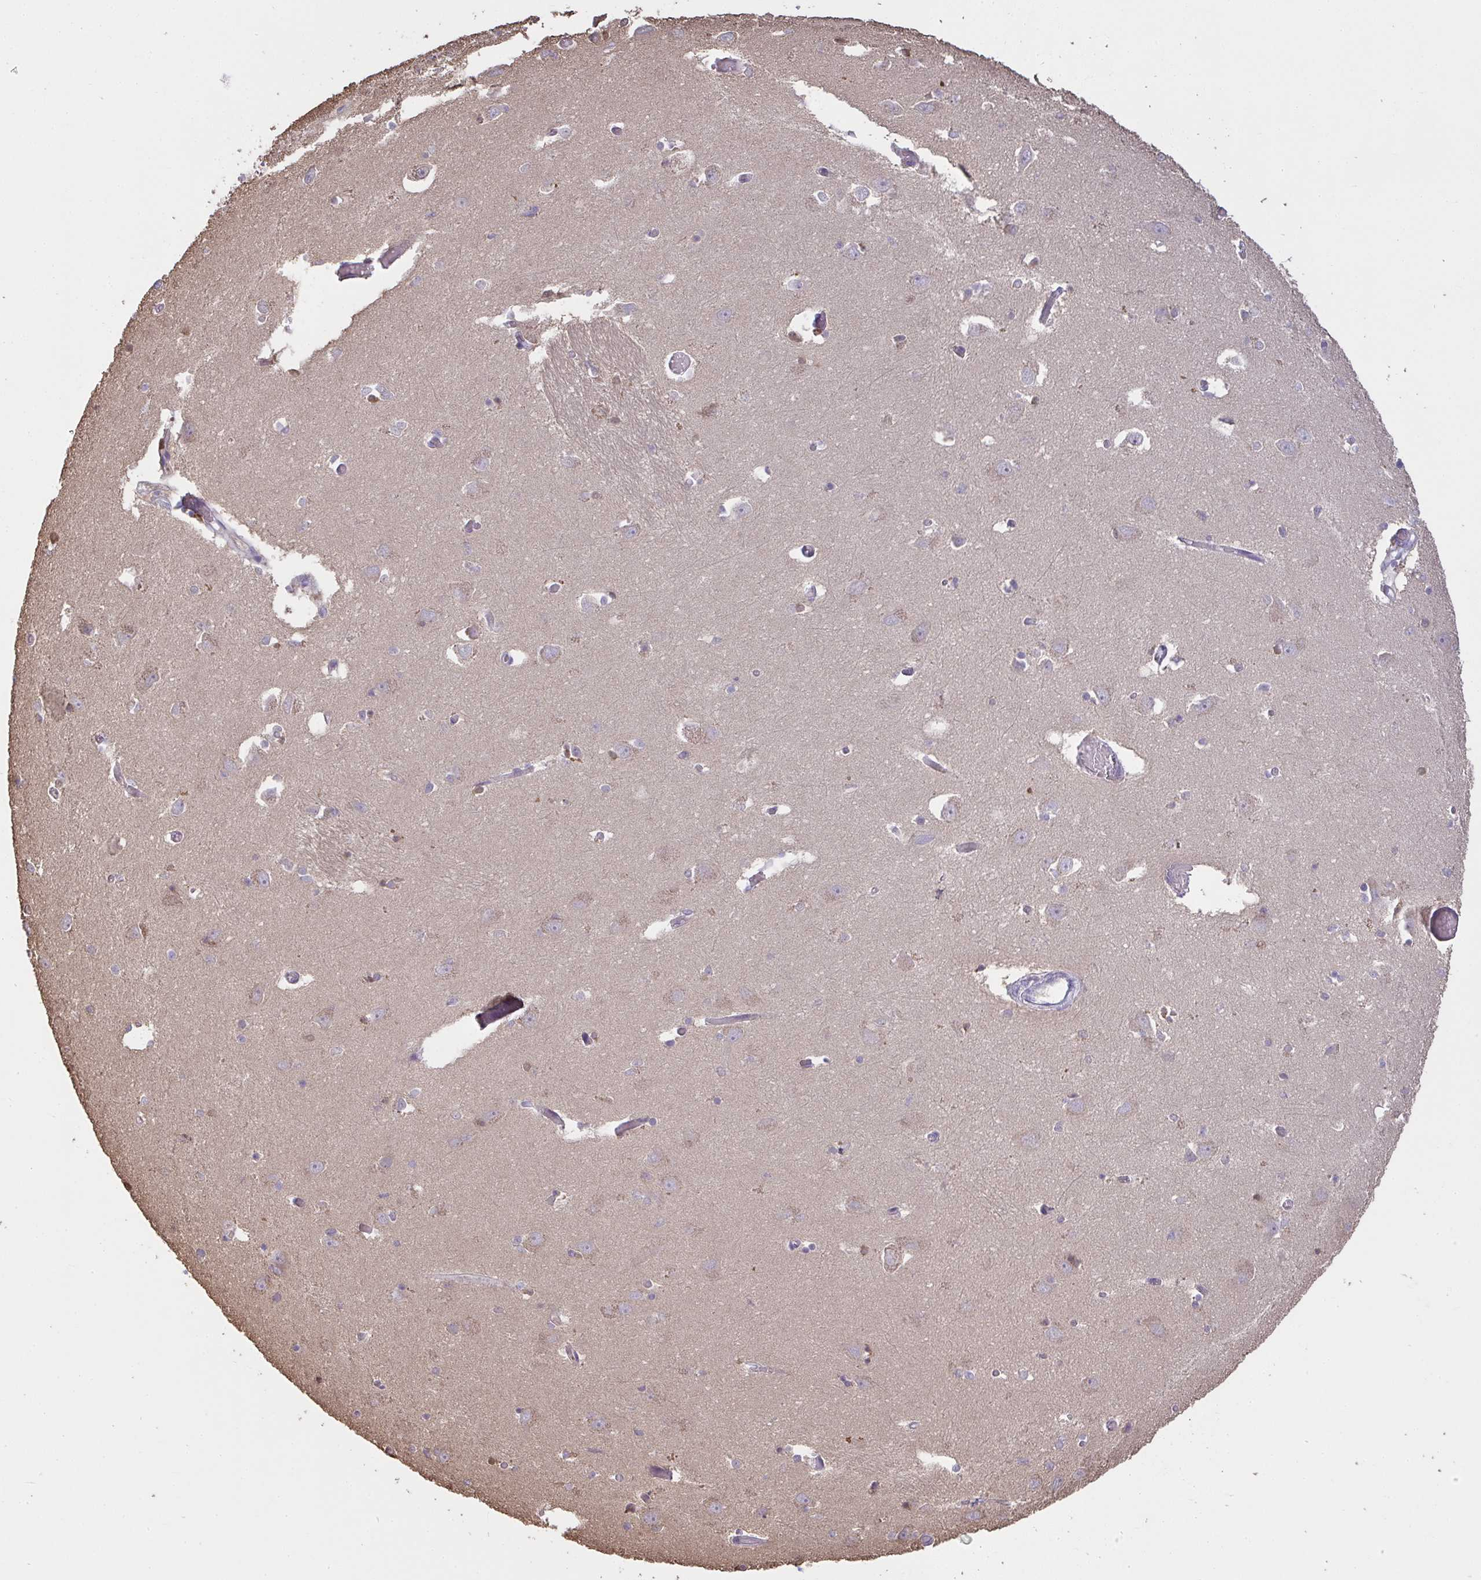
{"staining": {"intensity": "negative", "quantity": "none", "location": "none"}, "tissue": "caudate", "cell_type": "Glial cells", "image_type": "normal", "snomed": [{"axis": "morphology", "description": "Normal tissue, NOS"}, {"axis": "topography", "description": "Lateral ventricle wall"}, {"axis": "topography", "description": "Hippocampus"}], "caption": "The micrograph reveals no significant expression in glial cells of caudate.", "gene": "BRINP3", "patient": {"sex": "female", "age": 63}}